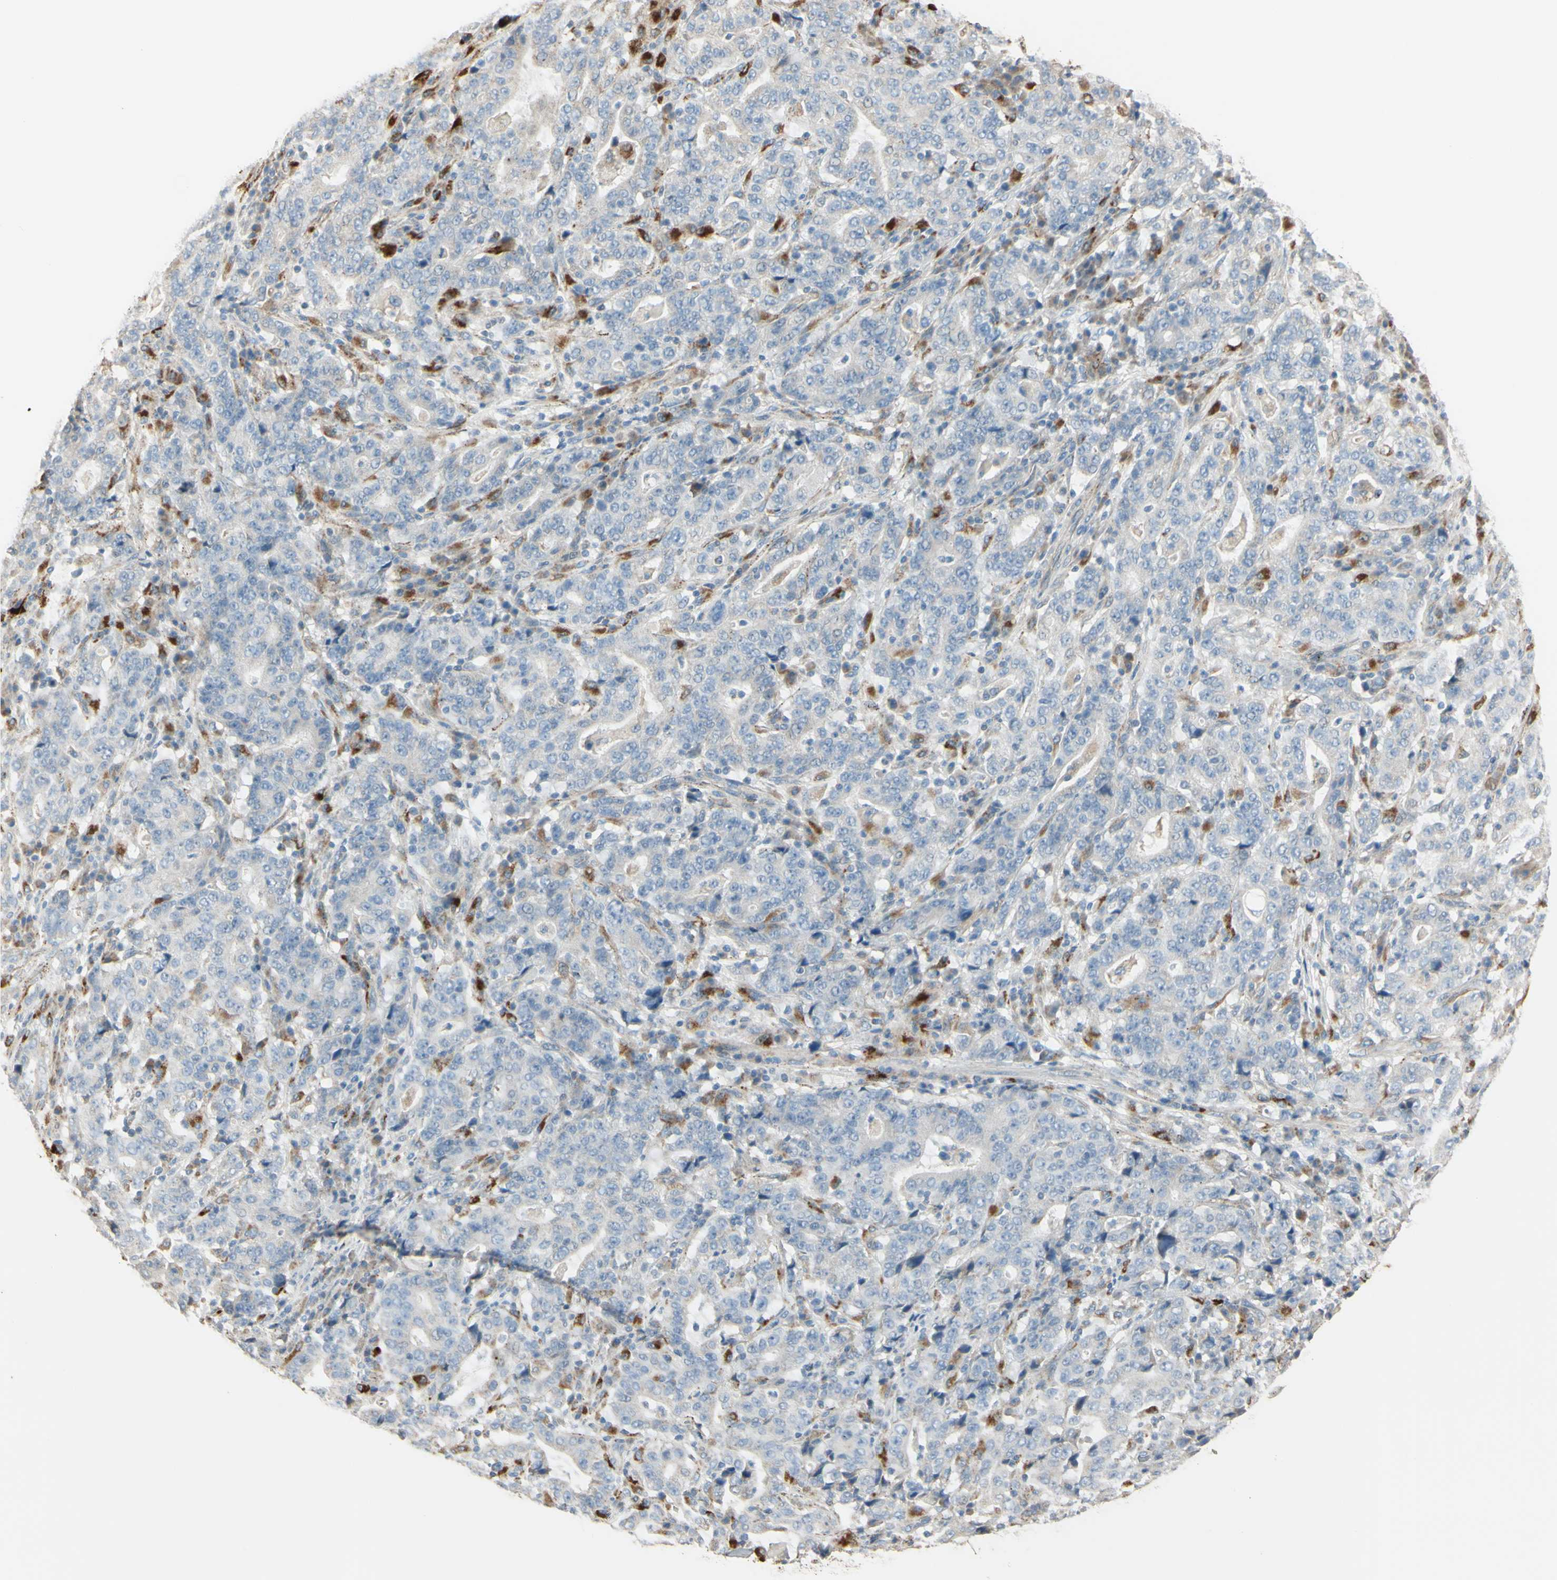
{"staining": {"intensity": "negative", "quantity": "none", "location": "none"}, "tissue": "stomach cancer", "cell_type": "Tumor cells", "image_type": "cancer", "snomed": [{"axis": "morphology", "description": "Normal tissue, NOS"}, {"axis": "morphology", "description": "Adenocarcinoma, NOS"}, {"axis": "topography", "description": "Stomach, upper"}, {"axis": "topography", "description": "Stomach"}], "caption": "Micrograph shows no significant protein staining in tumor cells of stomach cancer.", "gene": "ANGPTL1", "patient": {"sex": "male", "age": 59}}